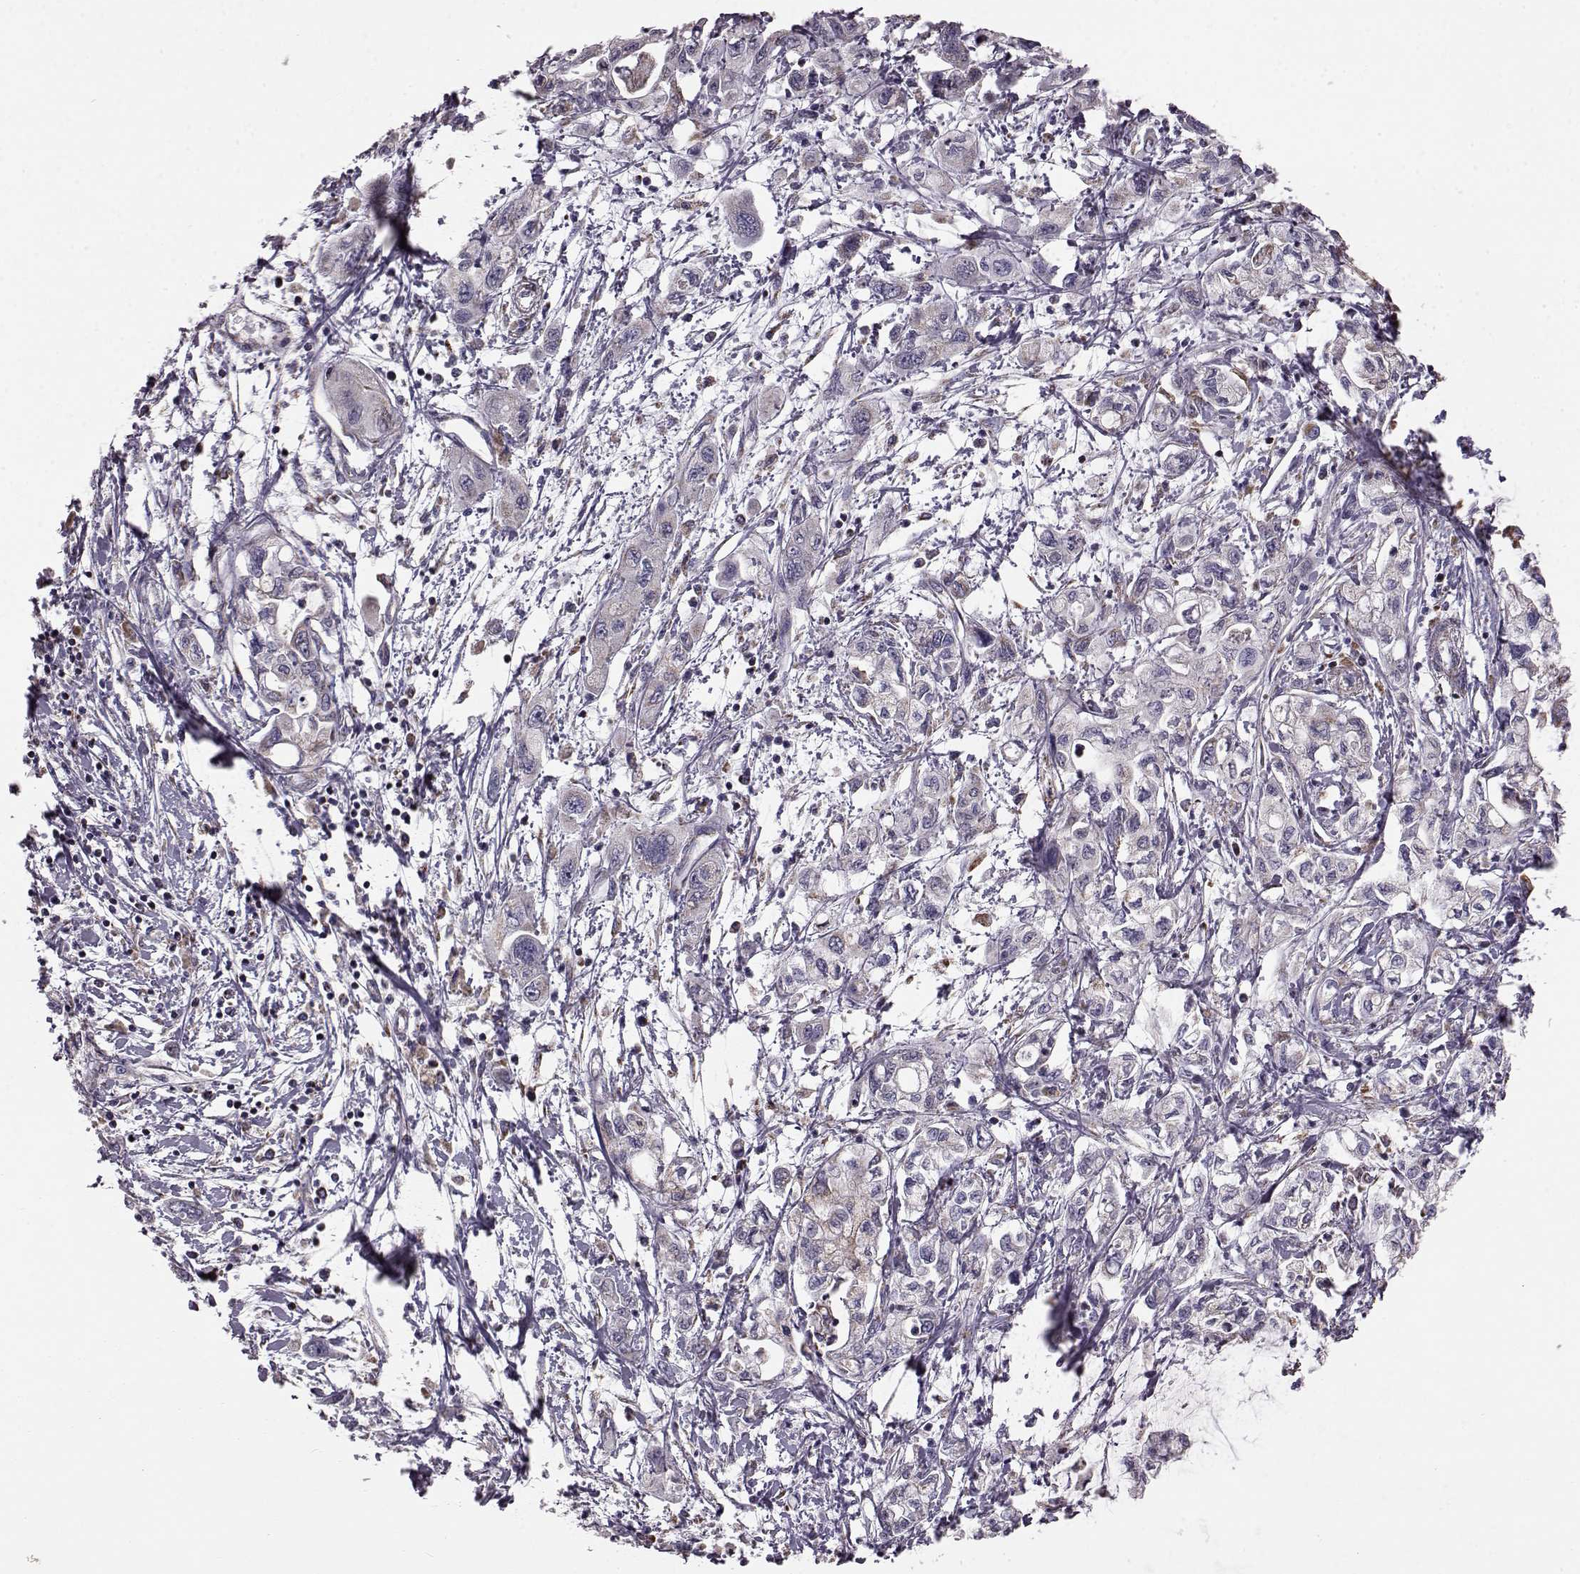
{"staining": {"intensity": "negative", "quantity": "none", "location": "none"}, "tissue": "pancreatic cancer", "cell_type": "Tumor cells", "image_type": "cancer", "snomed": [{"axis": "morphology", "description": "Adenocarcinoma, NOS"}, {"axis": "topography", "description": "Pancreas"}], "caption": "An IHC micrograph of pancreatic cancer (adenocarcinoma) is shown. There is no staining in tumor cells of pancreatic cancer (adenocarcinoma). The staining was performed using DAB (3,3'-diaminobenzidine) to visualize the protein expression in brown, while the nuclei were stained in blue with hematoxylin (Magnification: 20x).", "gene": "FAM8A1", "patient": {"sex": "male", "age": 54}}